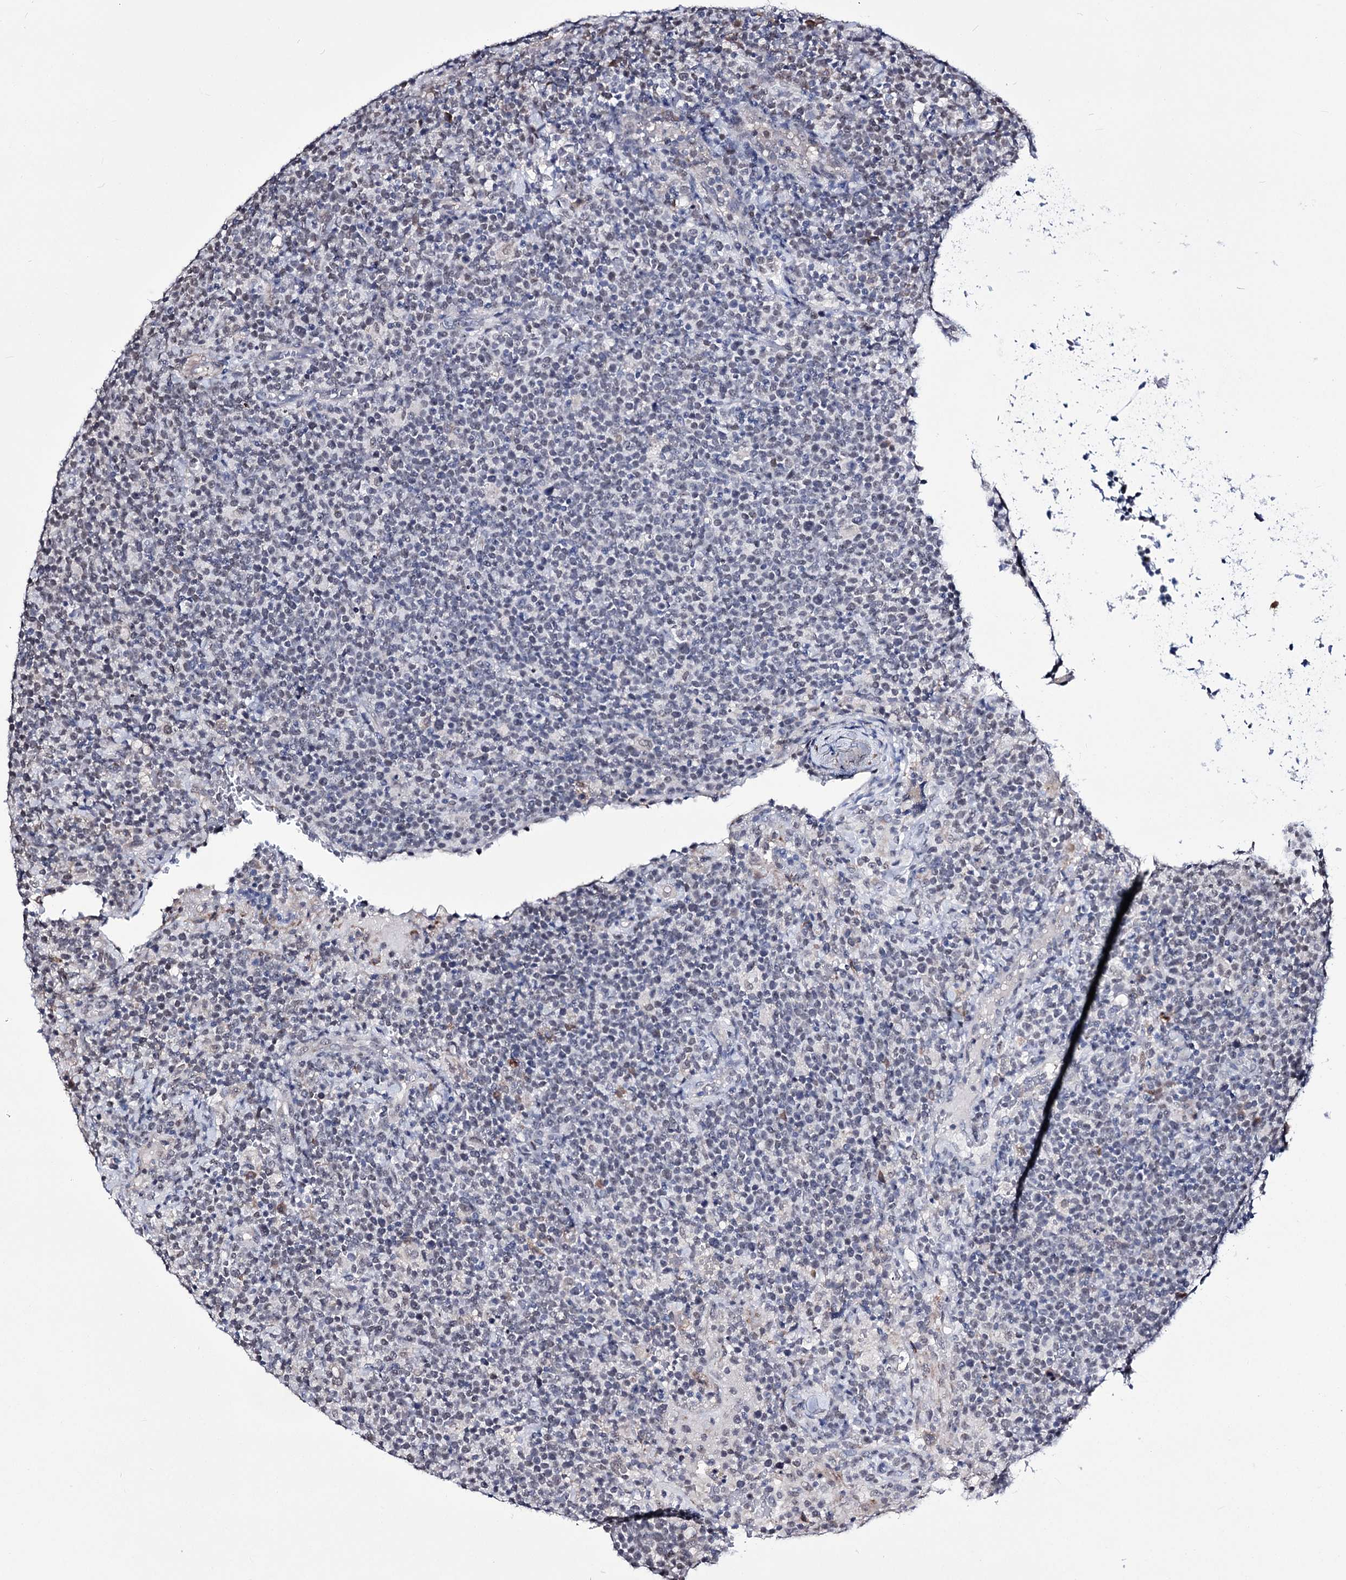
{"staining": {"intensity": "negative", "quantity": "none", "location": "none"}, "tissue": "lymphoma", "cell_type": "Tumor cells", "image_type": "cancer", "snomed": [{"axis": "morphology", "description": "Malignant lymphoma, non-Hodgkin's type, High grade"}, {"axis": "topography", "description": "Lymph node"}], "caption": "High magnification brightfield microscopy of high-grade malignant lymphoma, non-Hodgkin's type stained with DAB (brown) and counterstained with hematoxylin (blue): tumor cells show no significant positivity.", "gene": "PPRC1", "patient": {"sex": "male", "age": 61}}